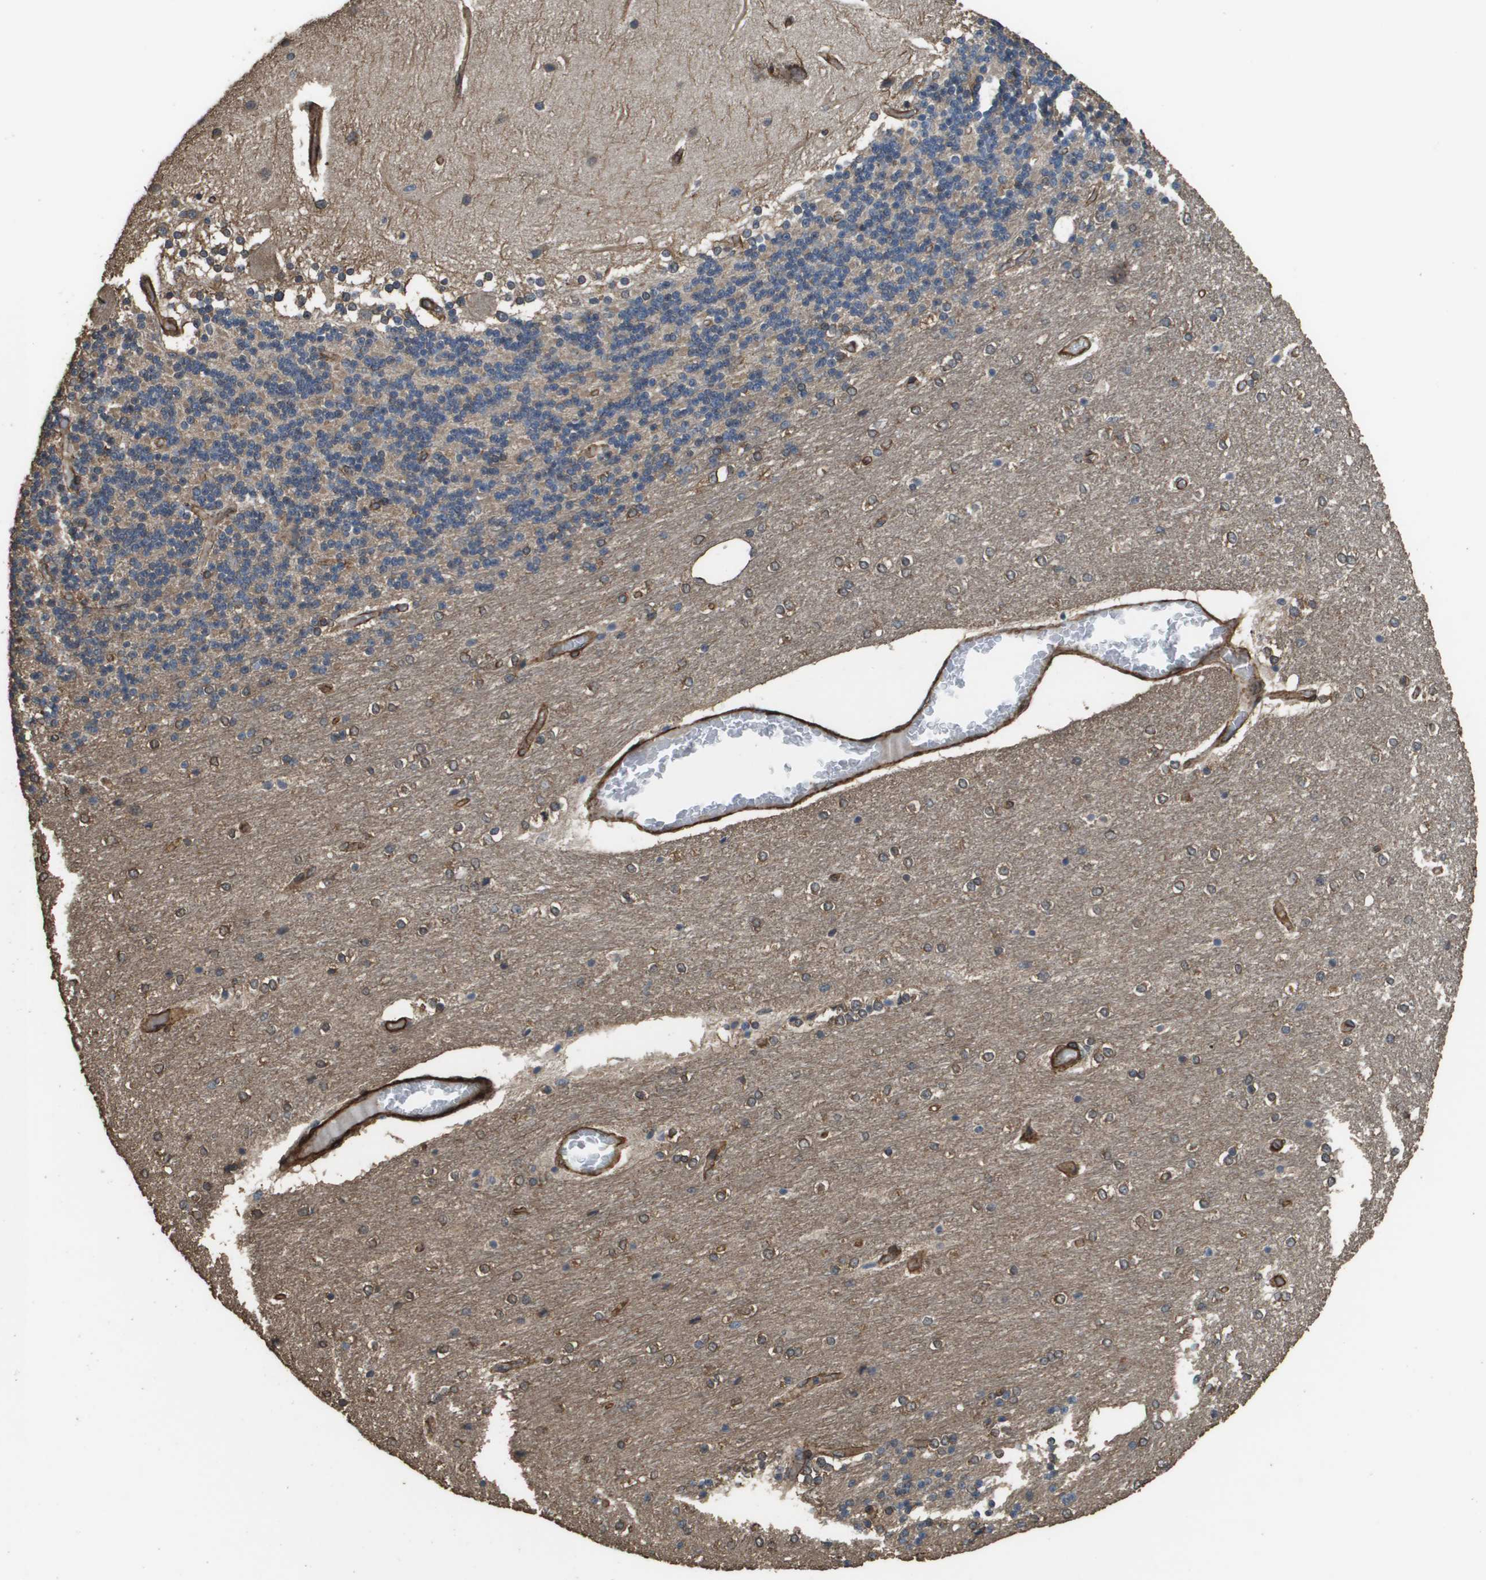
{"staining": {"intensity": "weak", "quantity": ">75%", "location": "cytoplasmic/membranous"}, "tissue": "cerebellum", "cell_type": "Cells in granular layer", "image_type": "normal", "snomed": [{"axis": "morphology", "description": "Normal tissue, NOS"}, {"axis": "topography", "description": "Cerebellum"}], "caption": "Benign cerebellum was stained to show a protein in brown. There is low levels of weak cytoplasmic/membranous staining in about >75% of cells in granular layer.", "gene": "AAMP", "patient": {"sex": "female", "age": 54}}